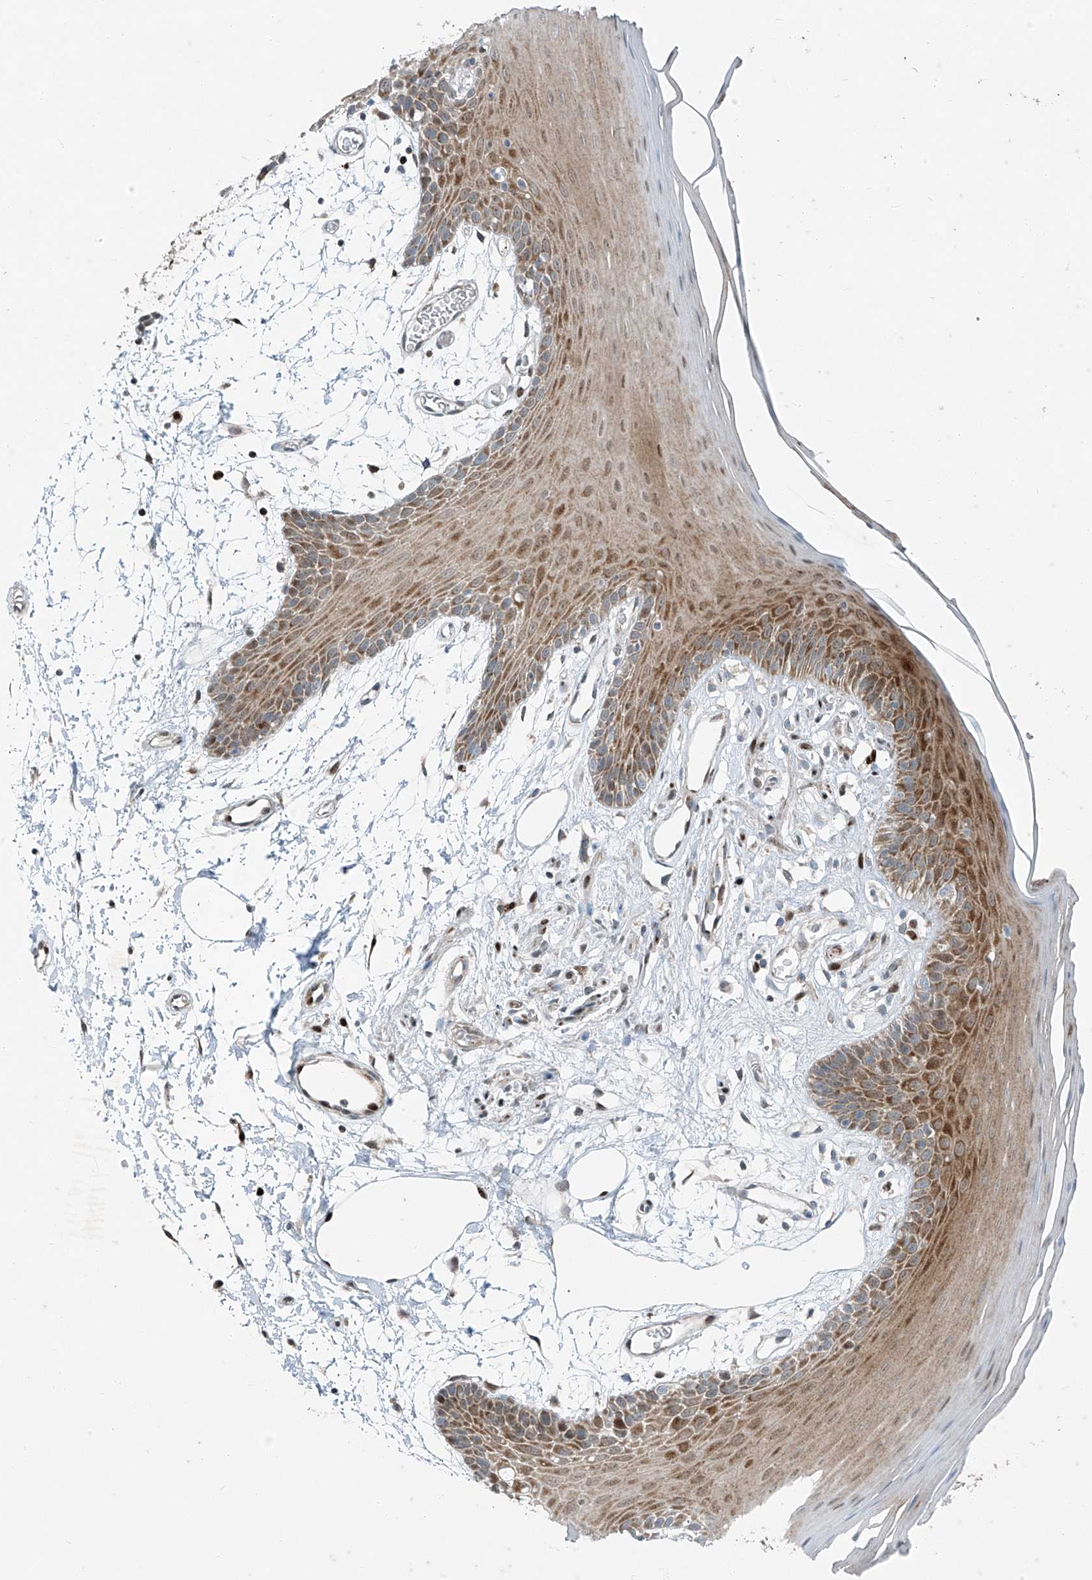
{"staining": {"intensity": "moderate", "quantity": "25%-75%", "location": "cytoplasmic/membranous,nuclear"}, "tissue": "oral mucosa", "cell_type": "Squamous epithelial cells", "image_type": "normal", "snomed": [{"axis": "morphology", "description": "Normal tissue, NOS"}, {"axis": "topography", "description": "Skeletal muscle"}, {"axis": "topography", "description": "Oral tissue"}, {"axis": "topography", "description": "Salivary gland"}, {"axis": "topography", "description": "Peripheral nerve tissue"}], "caption": "This photomicrograph exhibits immunohistochemistry (IHC) staining of normal human oral mucosa, with medium moderate cytoplasmic/membranous,nuclear positivity in about 25%-75% of squamous epithelial cells.", "gene": "PPCS", "patient": {"sex": "male", "age": 54}}